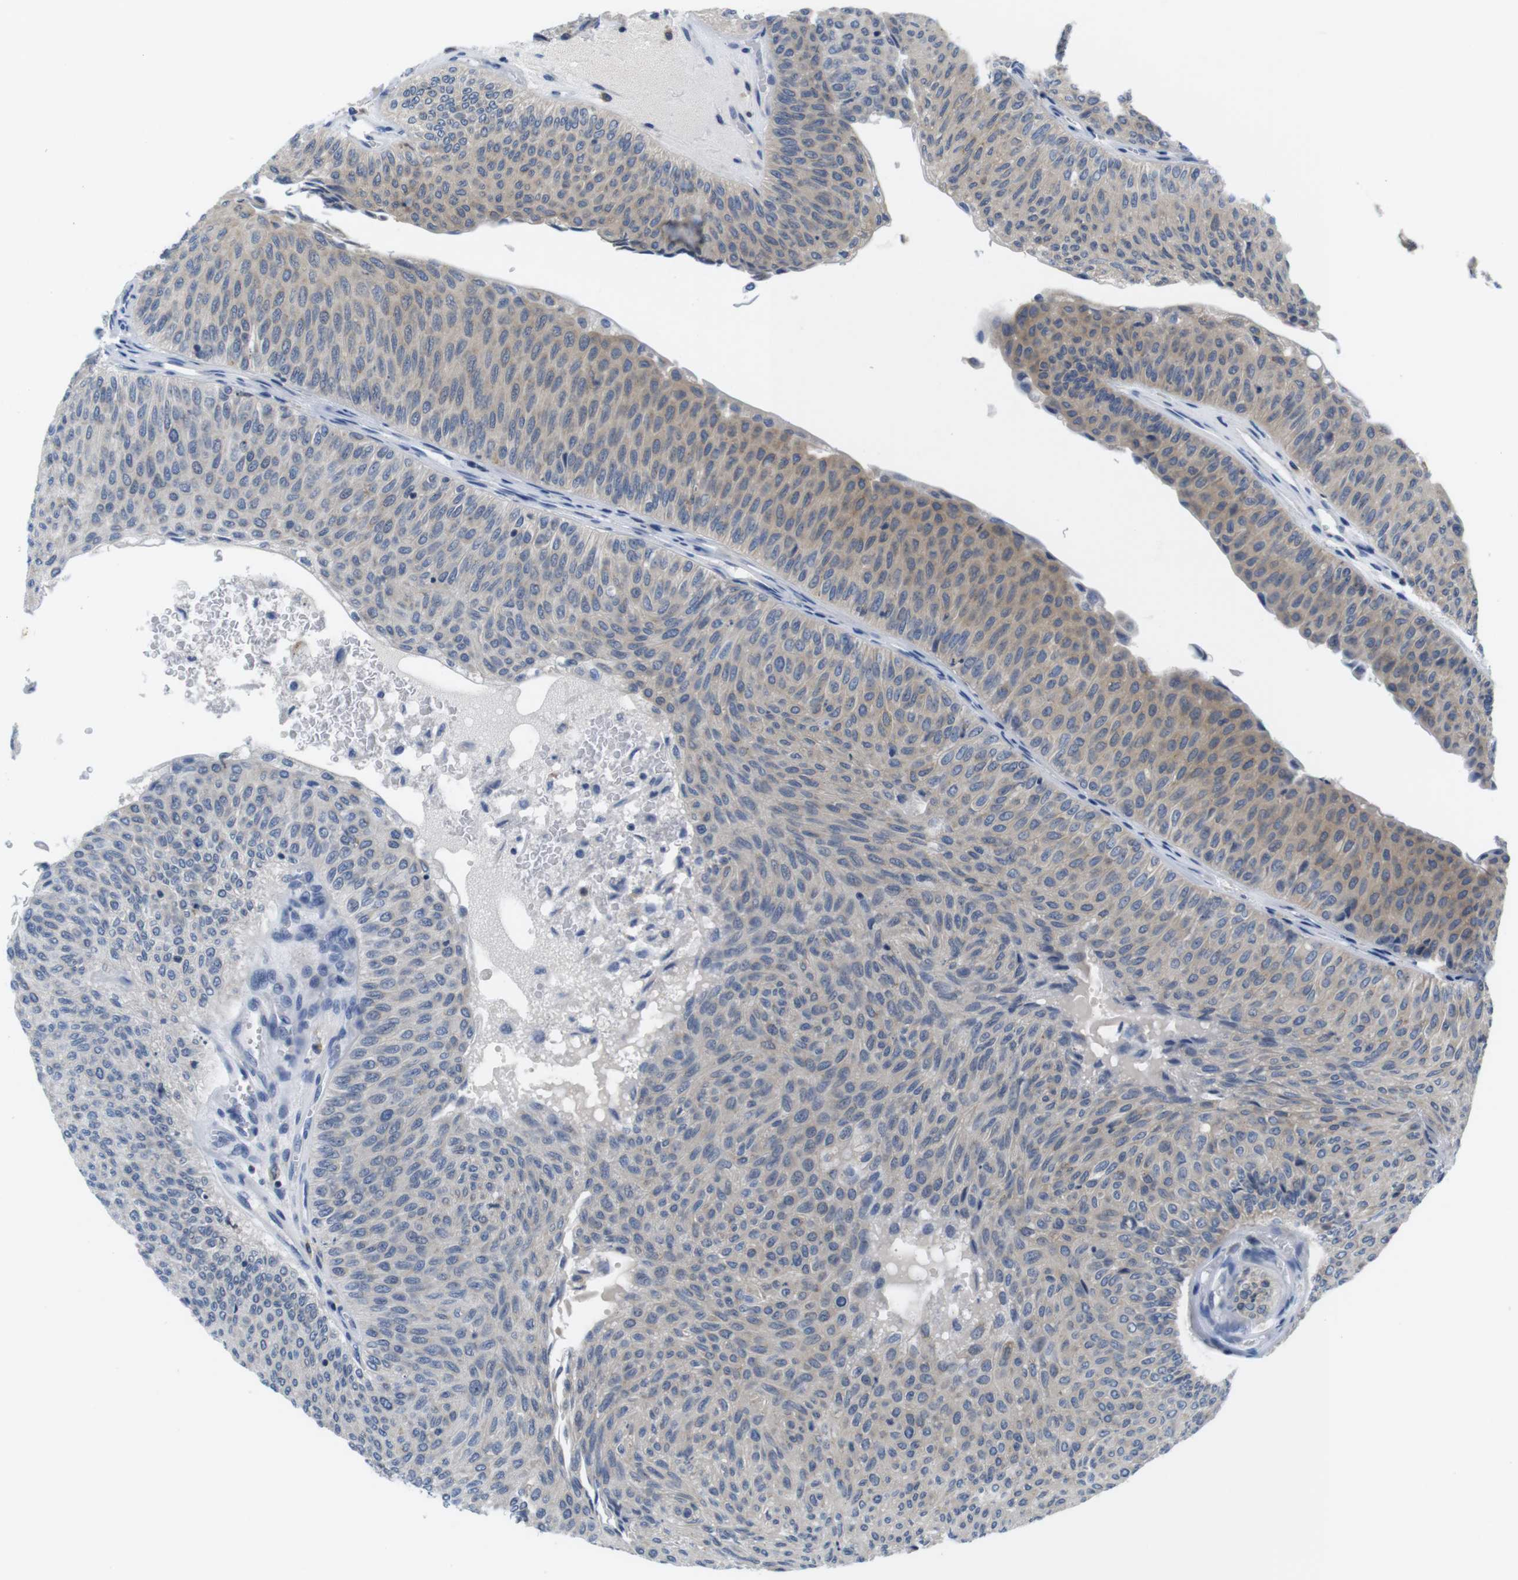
{"staining": {"intensity": "weak", "quantity": "25%-75%", "location": "cytoplasmic/membranous"}, "tissue": "urothelial cancer", "cell_type": "Tumor cells", "image_type": "cancer", "snomed": [{"axis": "morphology", "description": "Urothelial carcinoma, Low grade"}, {"axis": "topography", "description": "Urinary bladder"}], "caption": "Urothelial carcinoma (low-grade) stained with a brown dye exhibits weak cytoplasmic/membranous positive positivity in about 25%-75% of tumor cells.", "gene": "CNGA2", "patient": {"sex": "male", "age": 78}}